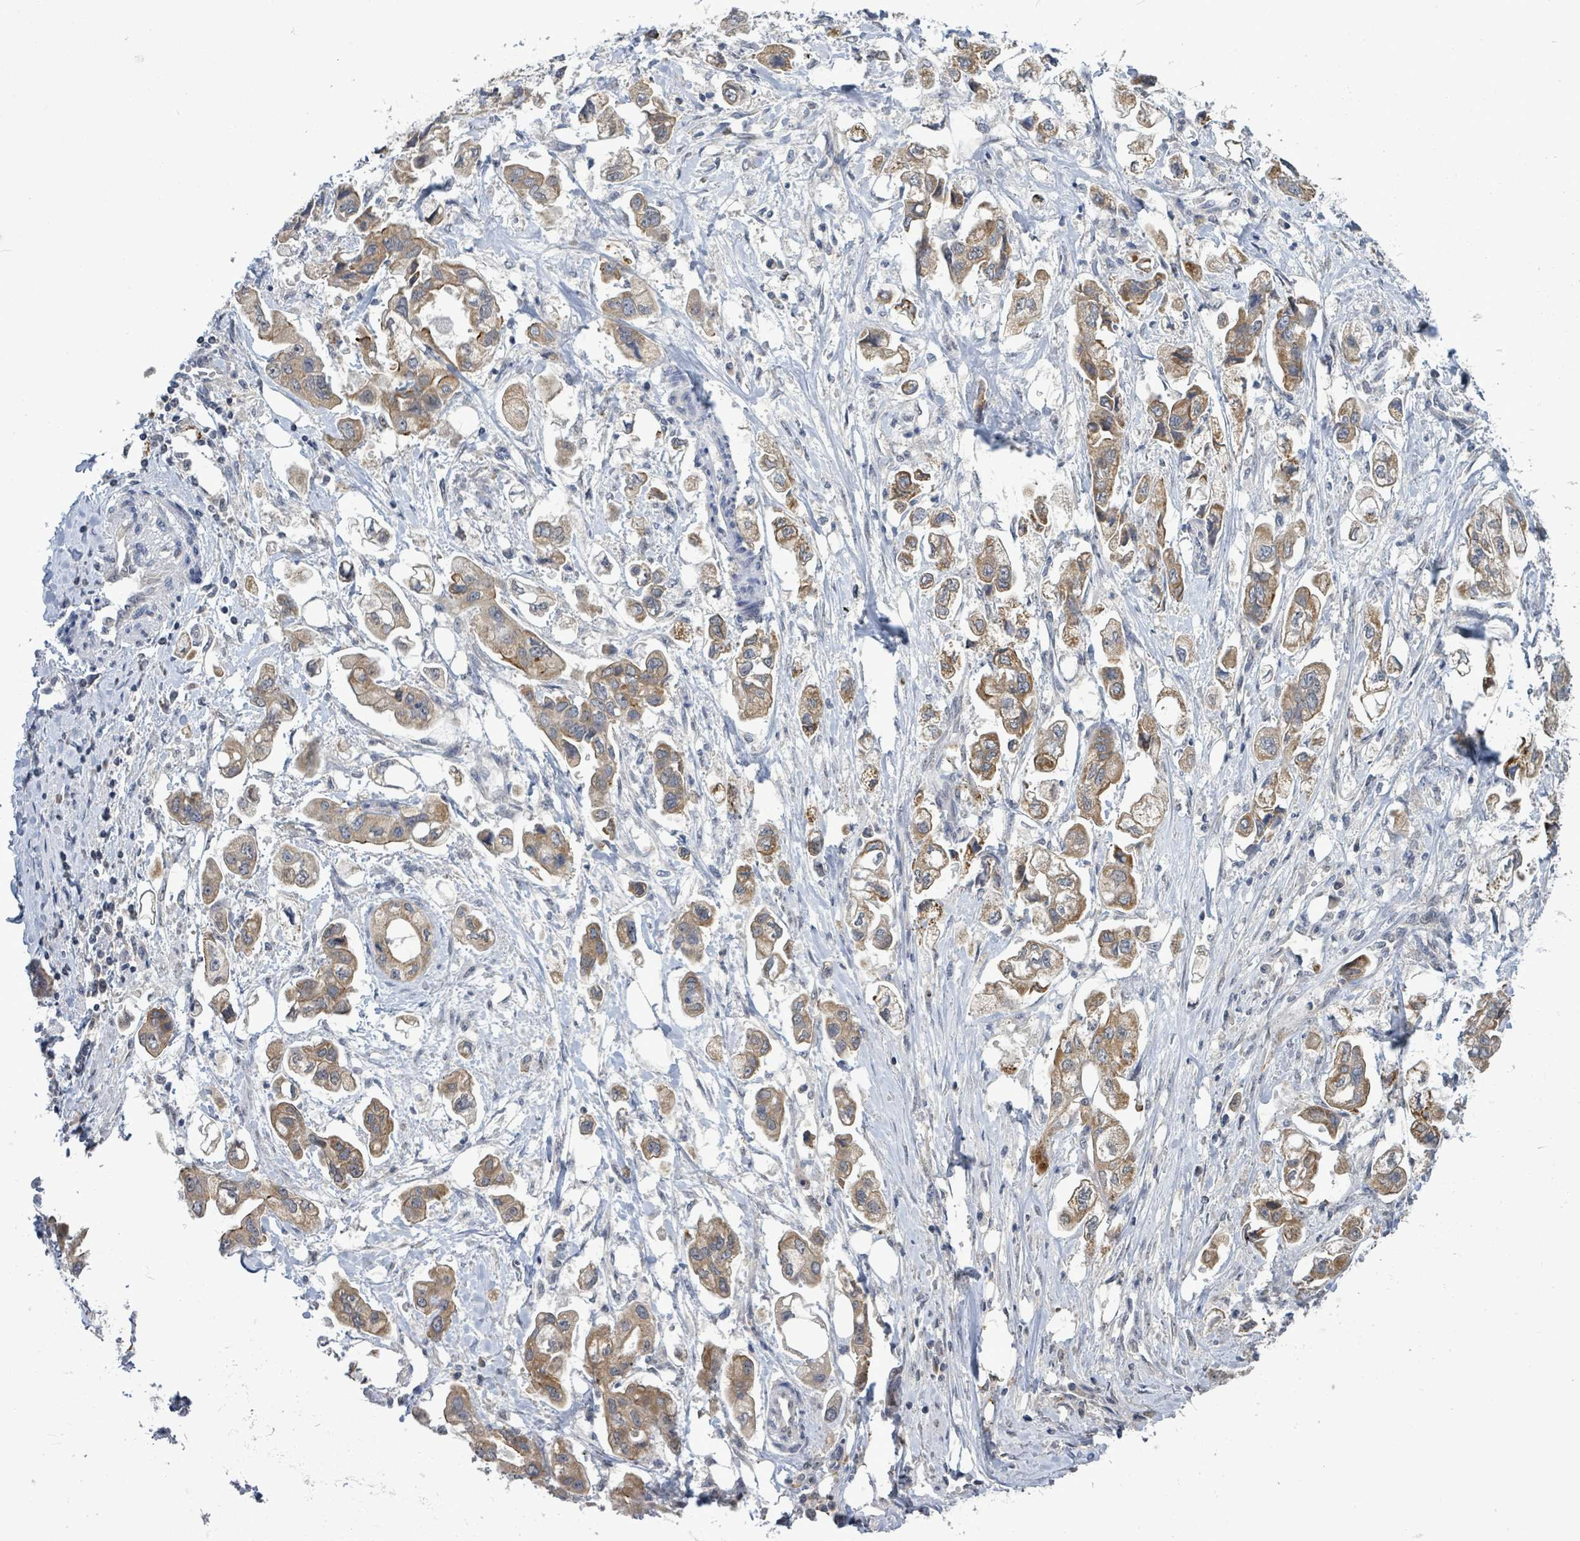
{"staining": {"intensity": "moderate", "quantity": ">75%", "location": "cytoplasmic/membranous"}, "tissue": "stomach cancer", "cell_type": "Tumor cells", "image_type": "cancer", "snomed": [{"axis": "morphology", "description": "Adenocarcinoma, NOS"}, {"axis": "topography", "description": "Stomach"}], "caption": "Tumor cells exhibit medium levels of moderate cytoplasmic/membranous expression in about >75% of cells in human stomach cancer (adenocarcinoma).", "gene": "COQ10B", "patient": {"sex": "male", "age": 62}}